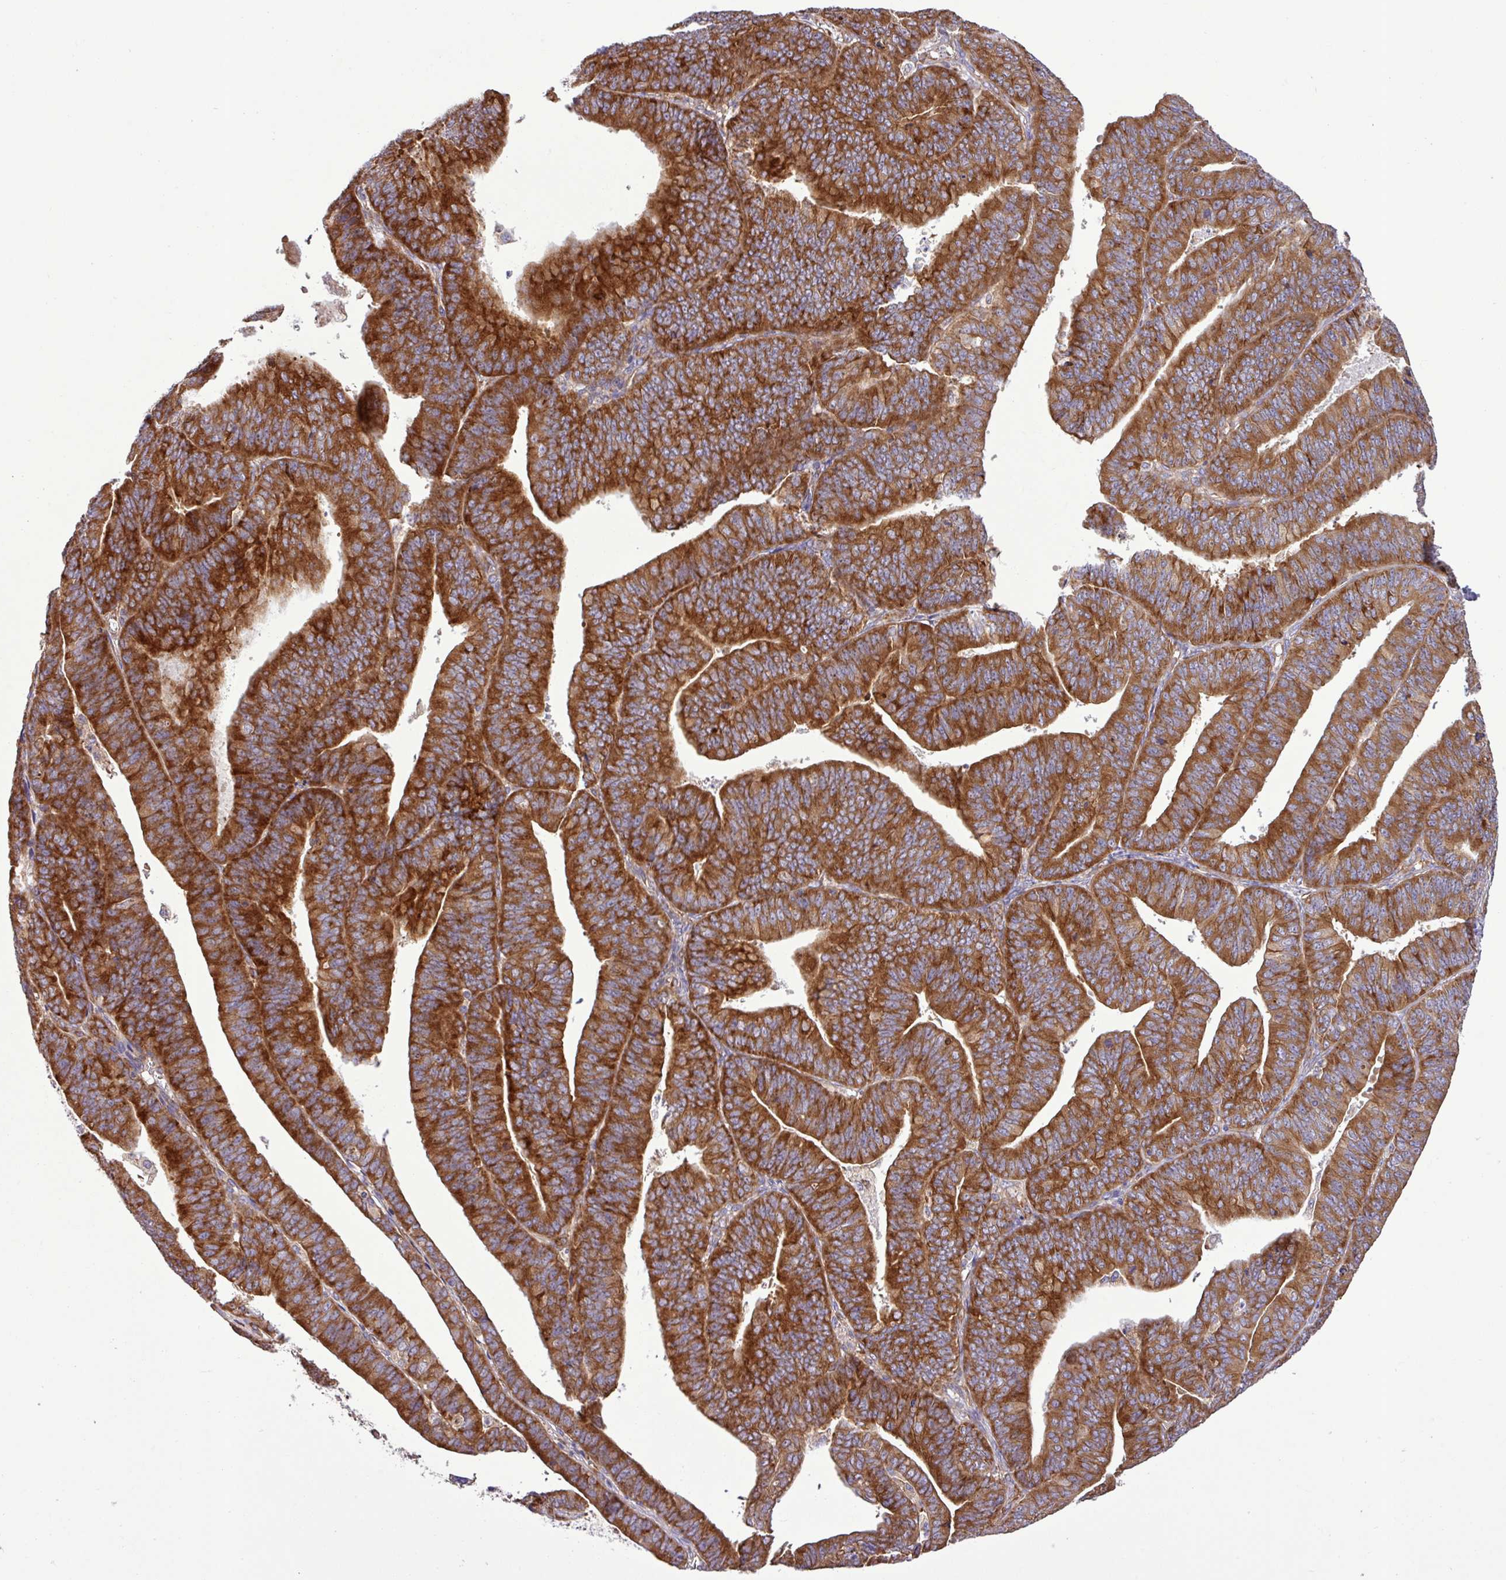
{"staining": {"intensity": "strong", "quantity": ">75%", "location": "cytoplasmic/membranous"}, "tissue": "endometrial cancer", "cell_type": "Tumor cells", "image_type": "cancer", "snomed": [{"axis": "morphology", "description": "Adenocarcinoma, NOS"}, {"axis": "topography", "description": "Endometrium"}], "caption": "Protein staining shows strong cytoplasmic/membranous positivity in approximately >75% of tumor cells in endometrial adenocarcinoma.", "gene": "RPL13", "patient": {"sex": "female", "age": 73}}